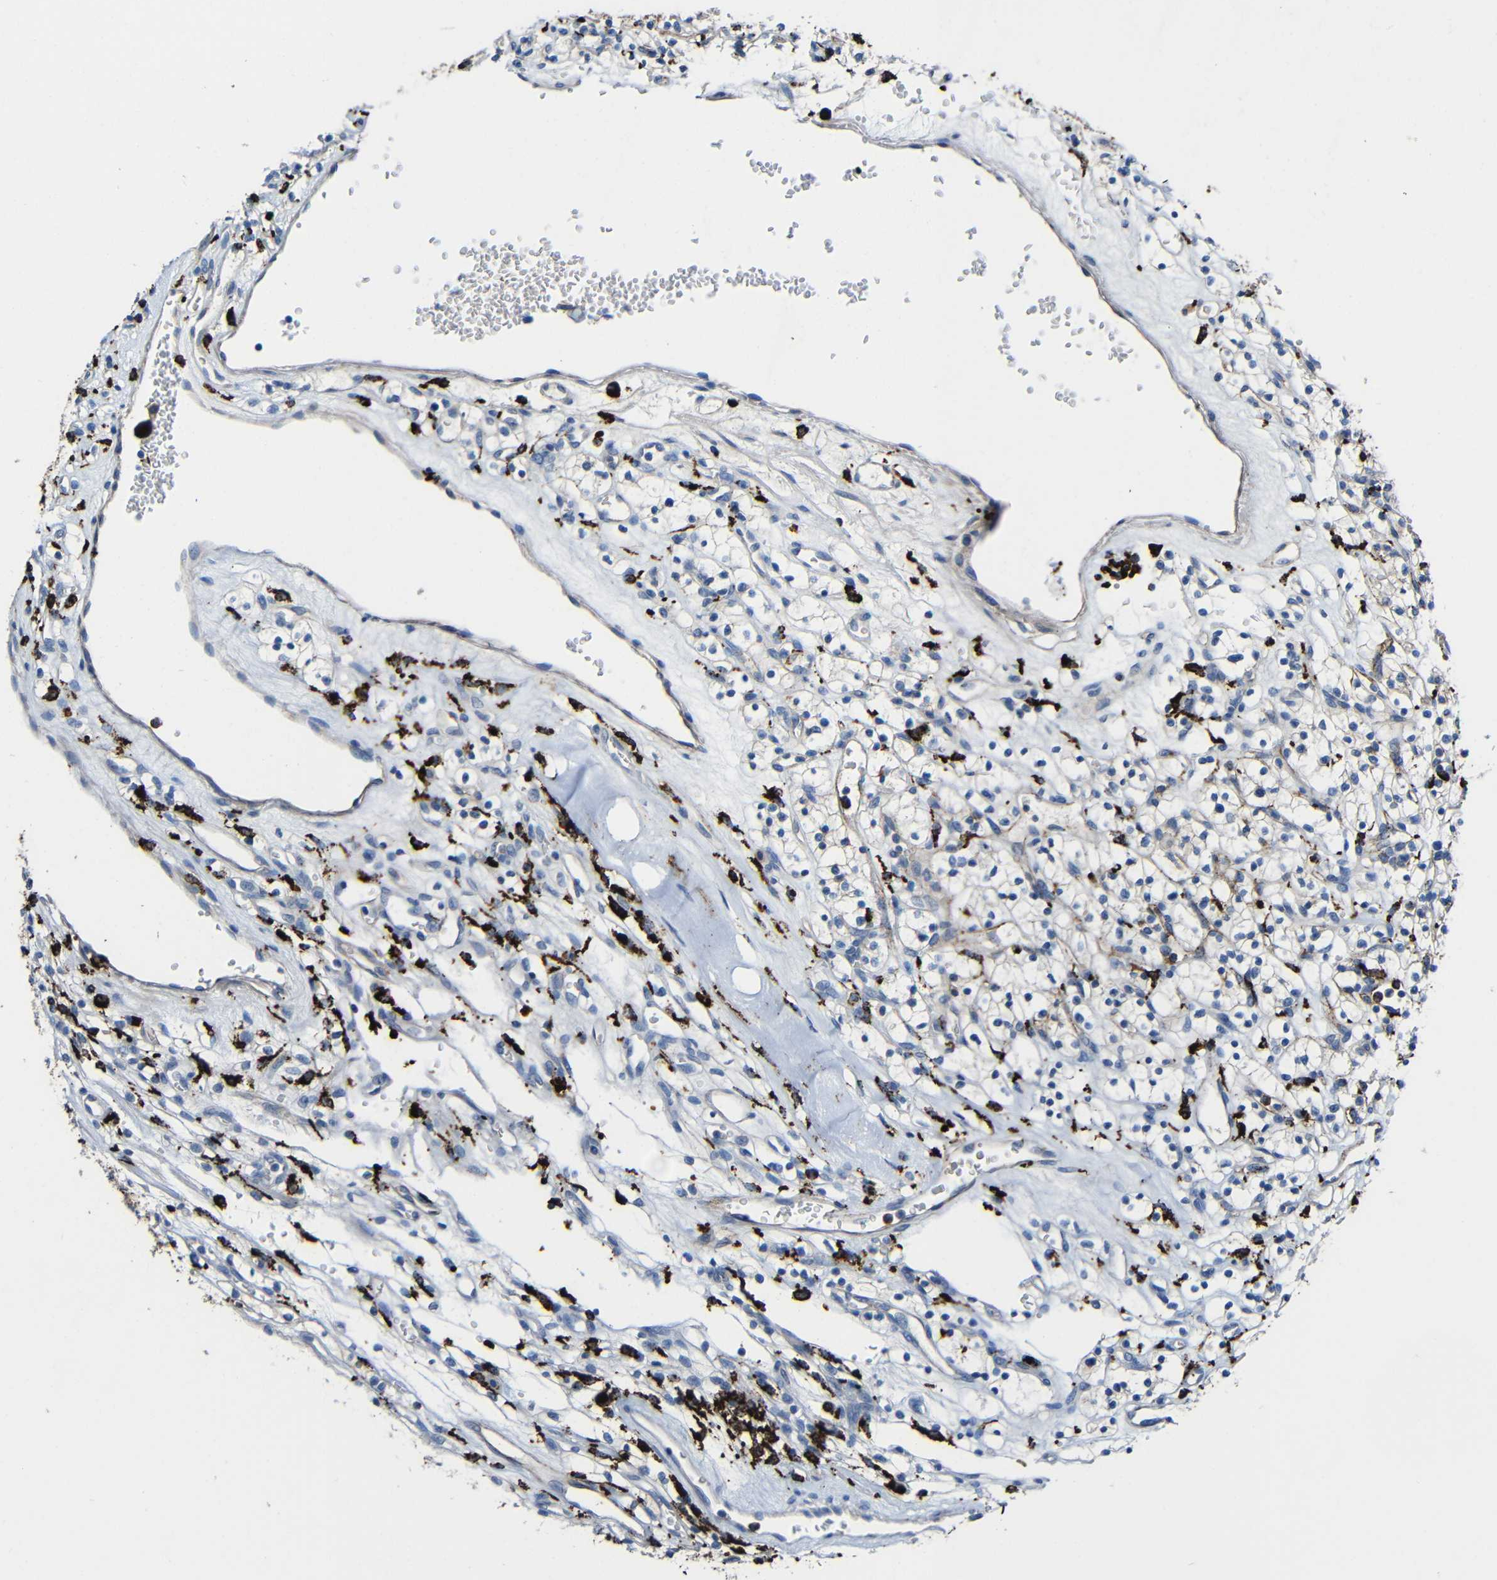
{"staining": {"intensity": "negative", "quantity": "none", "location": "none"}, "tissue": "renal cancer", "cell_type": "Tumor cells", "image_type": "cancer", "snomed": [{"axis": "morphology", "description": "Adenocarcinoma, NOS"}, {"axis": "topography", "description": "Kidney"}], "caption": "Histopathology image shows no significant protein expression in tumor cells of renal cancer.", "gene": "HLA-DMA", "patient": {"sex": "female", "age": 57}}